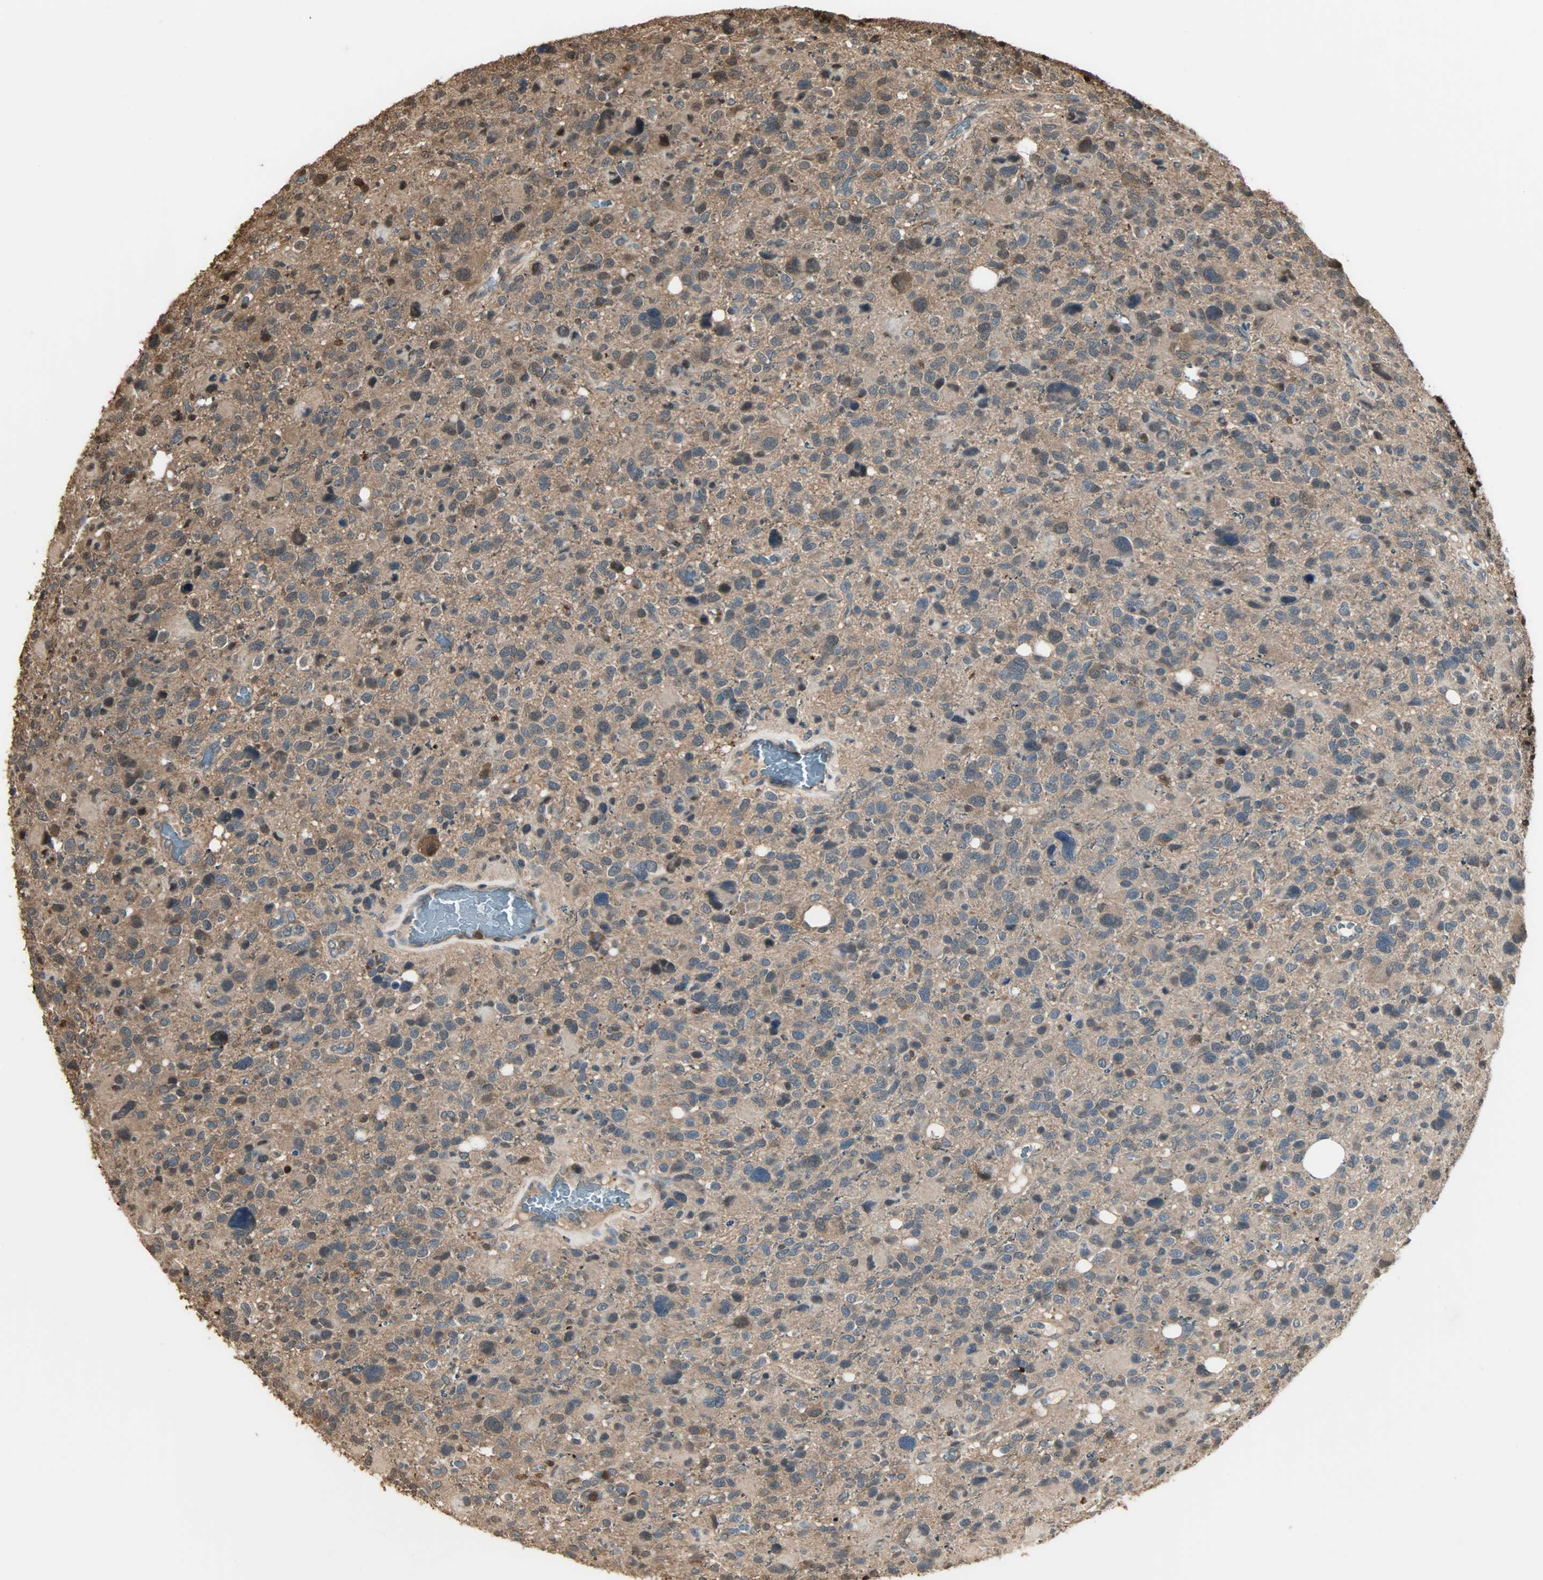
{"staining": {"intensity": "moderate", "quantity": ">75%", "location": "cytoplasmic/membranous"}, "tissue": "glioma", "cell_type": "Tumor cells", "image_type": "cancer", "snomed": [{"axis": "morphology", "description": "Glioma, malignant, High grade"}, {"axis": "topography", "description": "Brain"}], "caption": "Malignant high-grade glioma stained for a protein shows moderate cytoplasmic/membranous positivity in tumor cells.", "gene": "YWHAZ", "patient": {"sex": "male", "age": 48}}